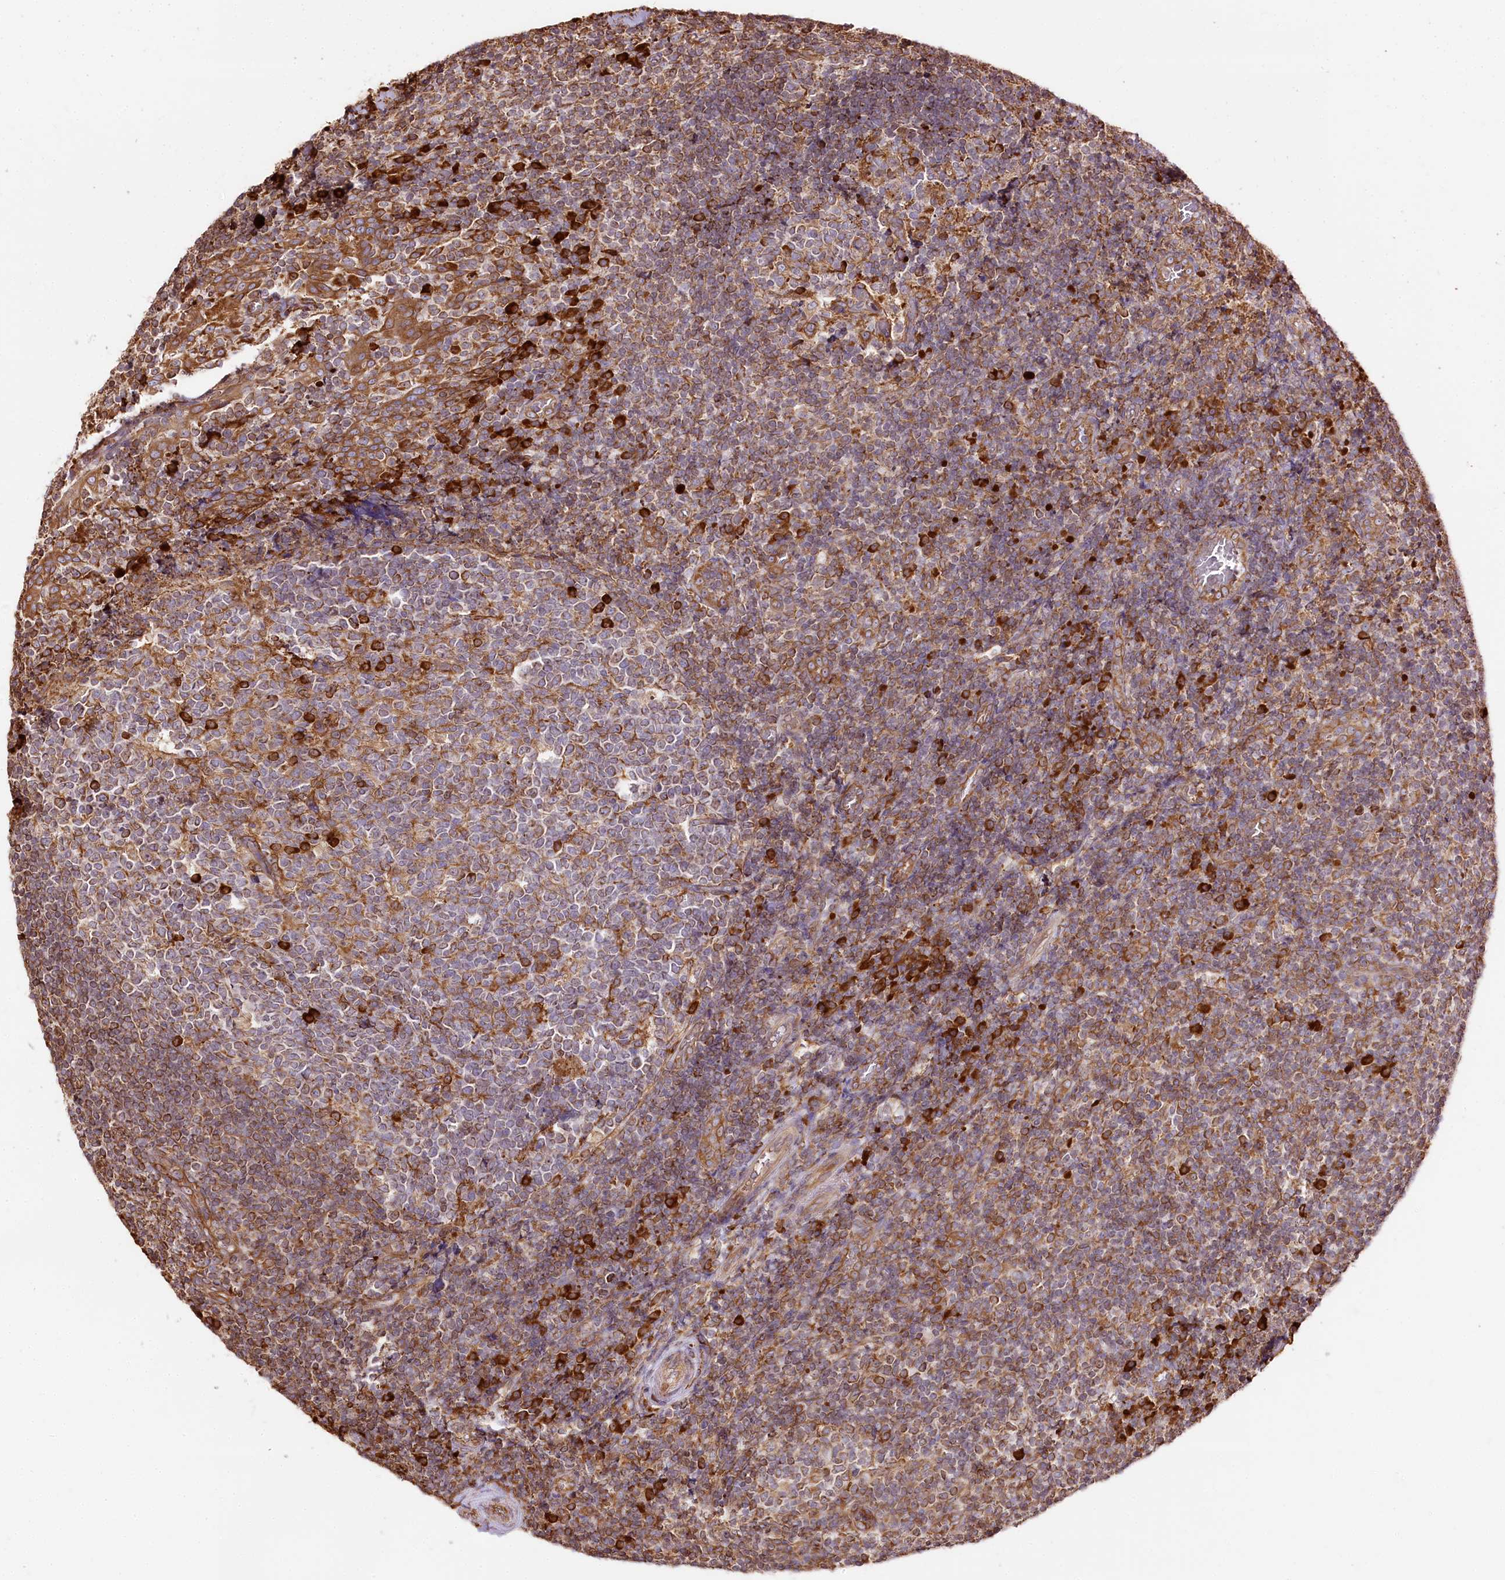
{"staining": {"intensity": "strong", "quantity": "<25%", "location": "cytoplasmic/membranous"}, "tissue": "tonsil", "cell_type": "Germinal center cells", "image_type": "normal", "snomed": [{"axis": "morphology", "description": "Normal tissue, NOS"}, {"axis": "topography", "description": "Tonsil"}], "caption": "Immunohistochemistry micrograph of benign tonsil: tonsil stained using immunohistochemistry (IHC) demonstrates medium levels of strong protein expression localized specifically in the cytoplasmic/membranous of germinal center cells, appearing as a cytoplasmic/membranous brown color.", "gene": "CNPY2", "patient": {"sex": "female", "age": 19}}